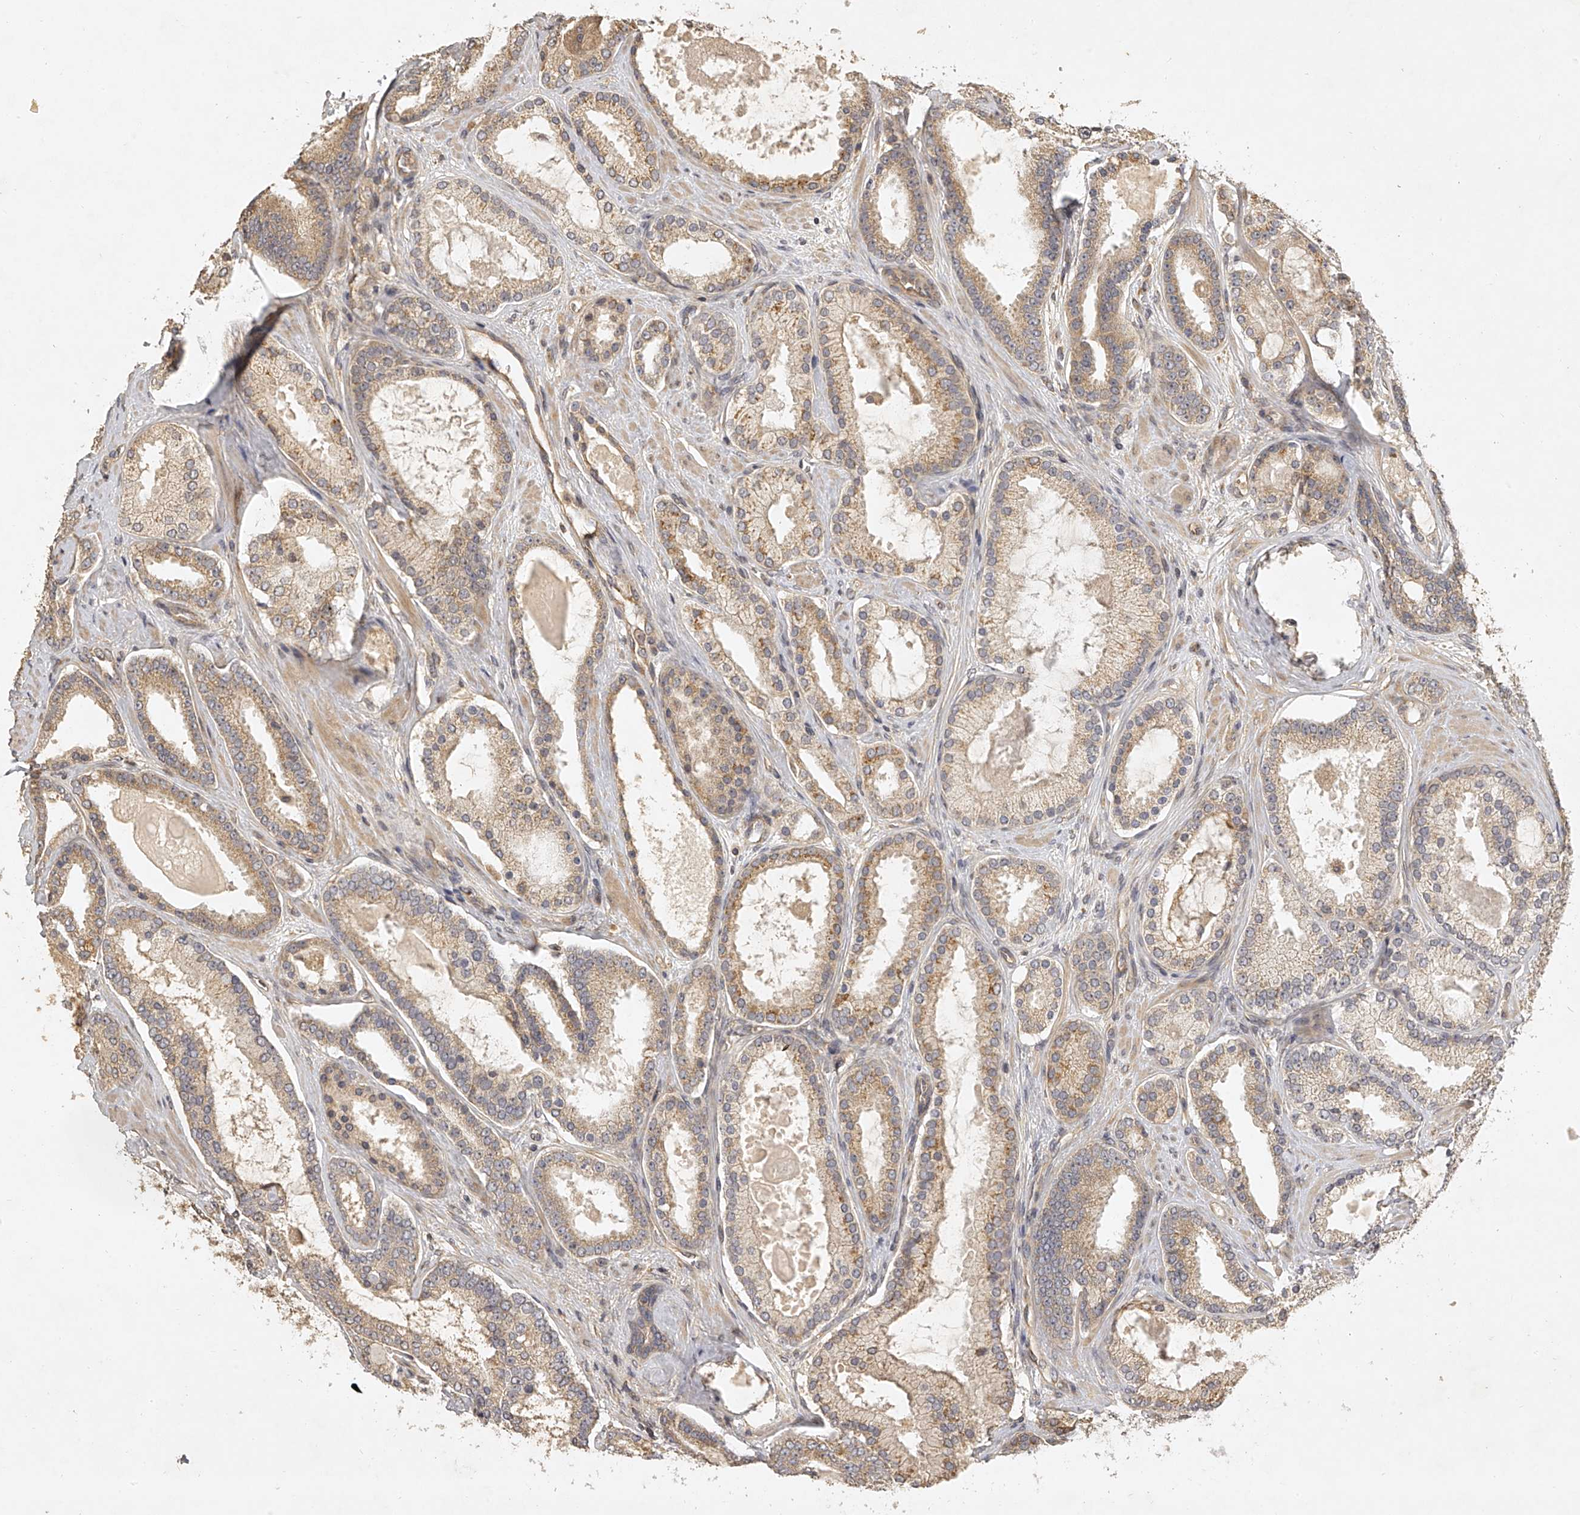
{"staining": {"intensity": "moderate", "quantity": ">75%", "location": "cytoplasmic/membranous"}, "tissue": "prostate cancer", "cell_type": "Tumor cells", "image_type": "cancer", "snomed": [{"axis": "morphology", "description": "Adenocarcinoma, High grade"}, {"axis": "topography", "description": "Prostate"}], "caption": "Protein staining shows moderate cytoplasmic/membranous positivity in approximately >75% of tumor cells in adenocarcinoma (high-grade) (prostate).", "gene": "NFS1", "patient": {"sex": "male", "age": 60}}